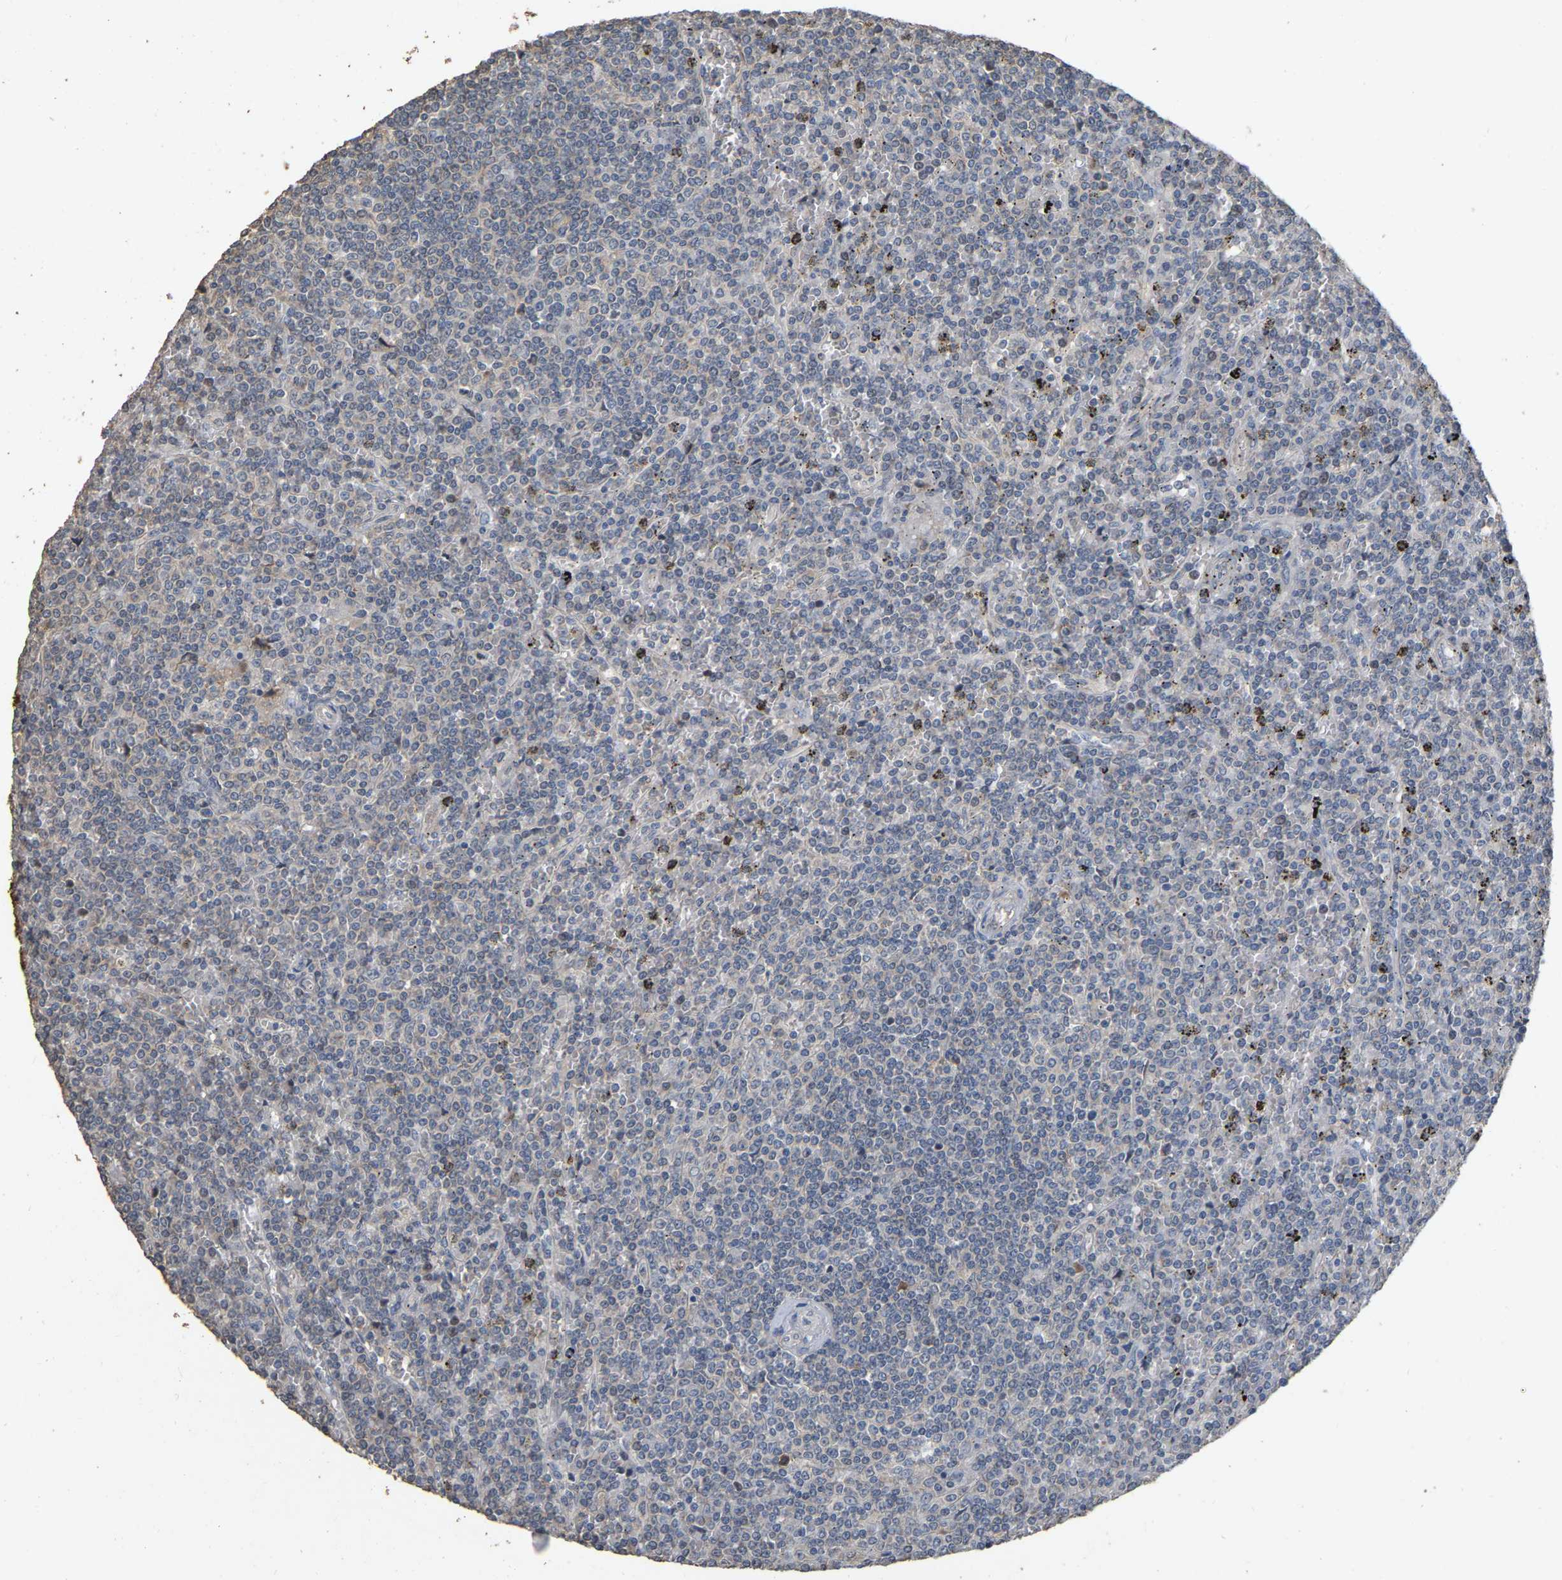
{"staining": {"intensity": "negative", "quantity": "none", "location": "none"}, "tissue": "lymphoma", "cell_type": "Tumor cells", "image_type": "cancer", "snomed": [{"axis": "morphology", "description": "Malignant lymphoma, non-Hodgkin's type, Low grade"}, {"axis": "topography", "description": "Spleen"}], "caption": "Immunohistochemistry (IHC) of human low-grade malignant lymphoma, non-Hodgkin's type reveals no staining in tumor cells. (IHC, brightfield microscopy, high magnification).", "gene": "NCS1", "patient": {"sex": "female", "age": 19}}